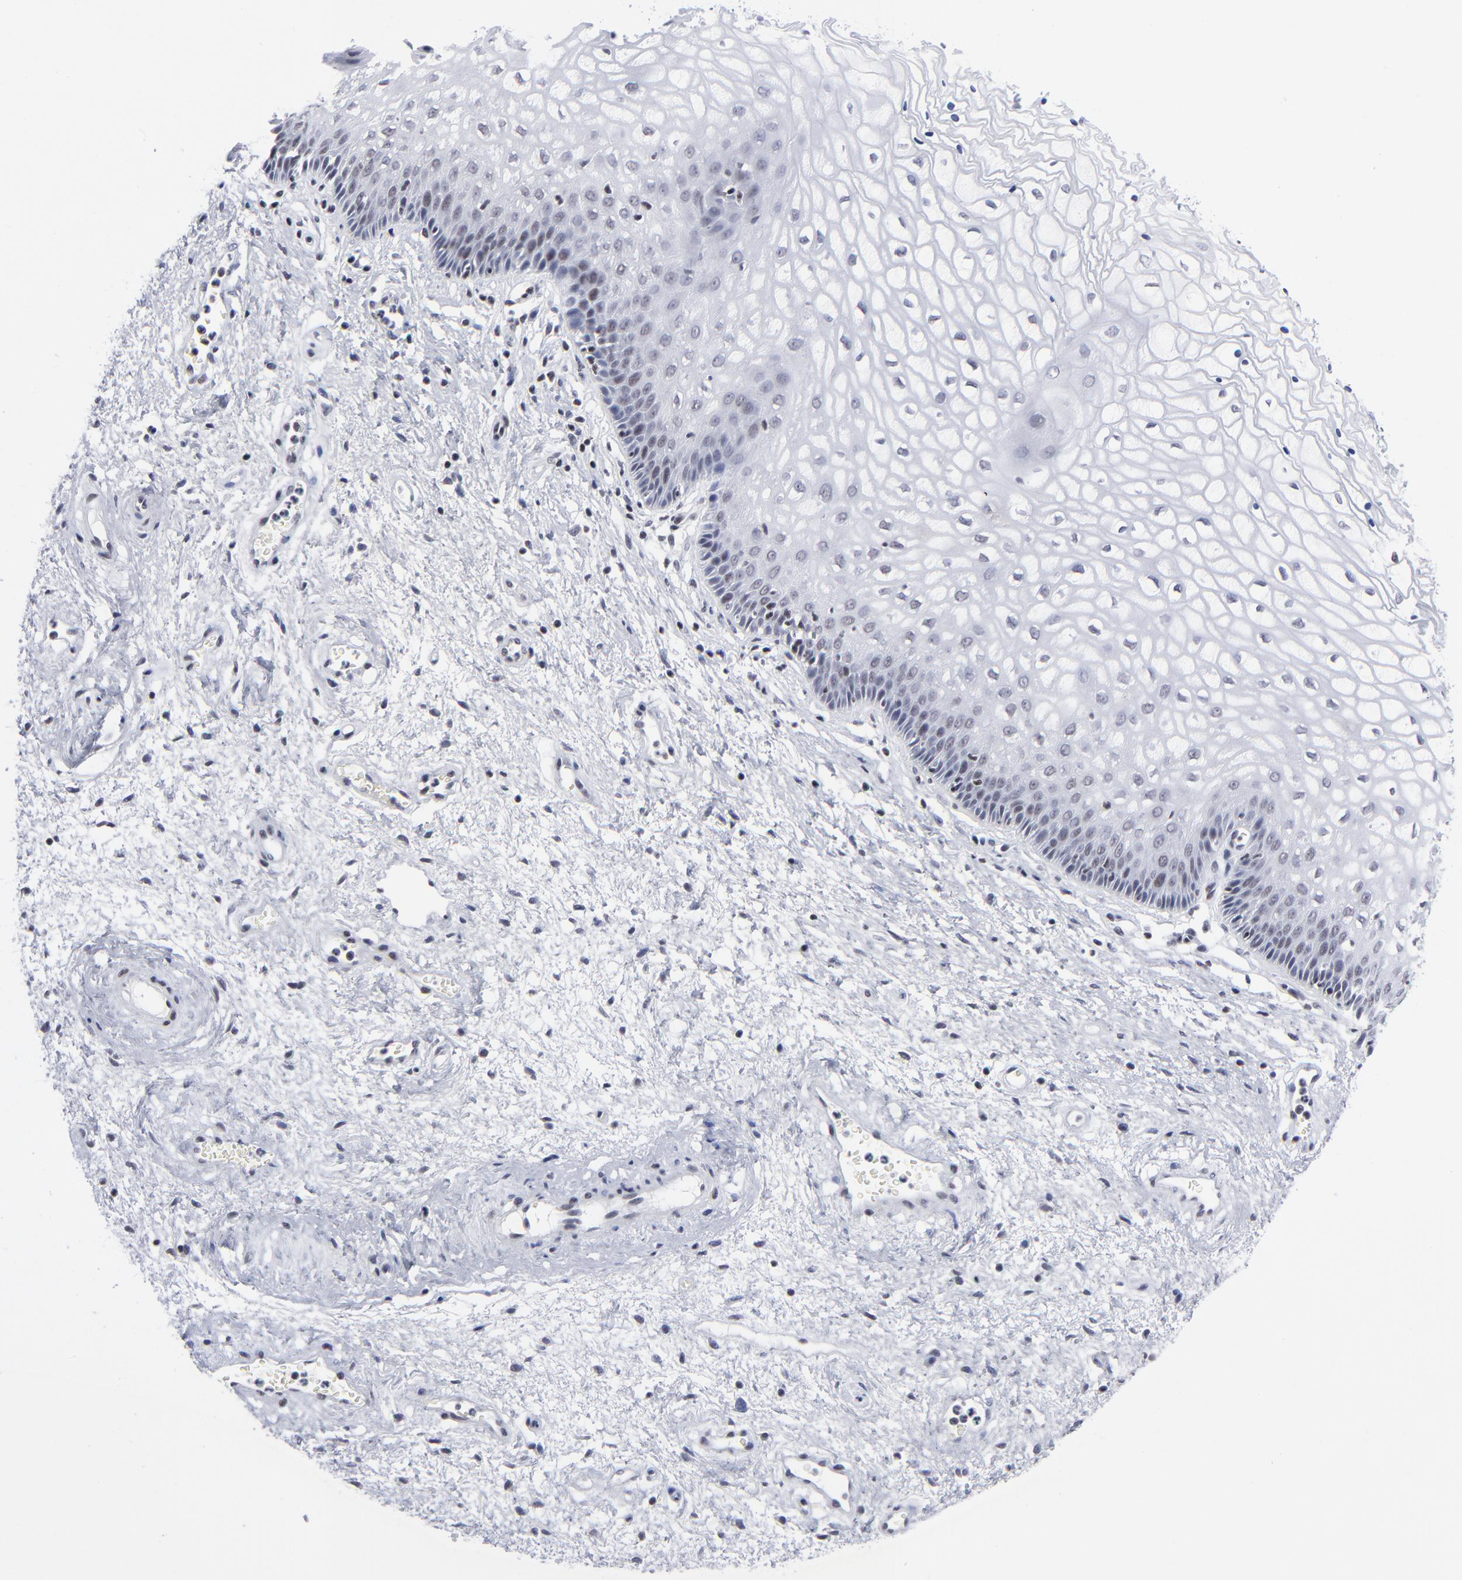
{"staining": {"intensity": "negative", "quantity": "none", "location": "none"}, "tissue": "vagina", "cell_type": "Squamous epithelial cells", "image_type": "normal", "snomed": [{"axis": "morphology", "description": "Normal tissue, NOS"}, {"axis": "topography", "description": "Vagina"}], "caption": "Immunohistochemistry (IHC) image of unremarkable human vagina stained for a protein (brown), which reveals no expression in squamous epithelial cells.", "gene": "SP2", "patient": {"sex": "female", "age": 34}}